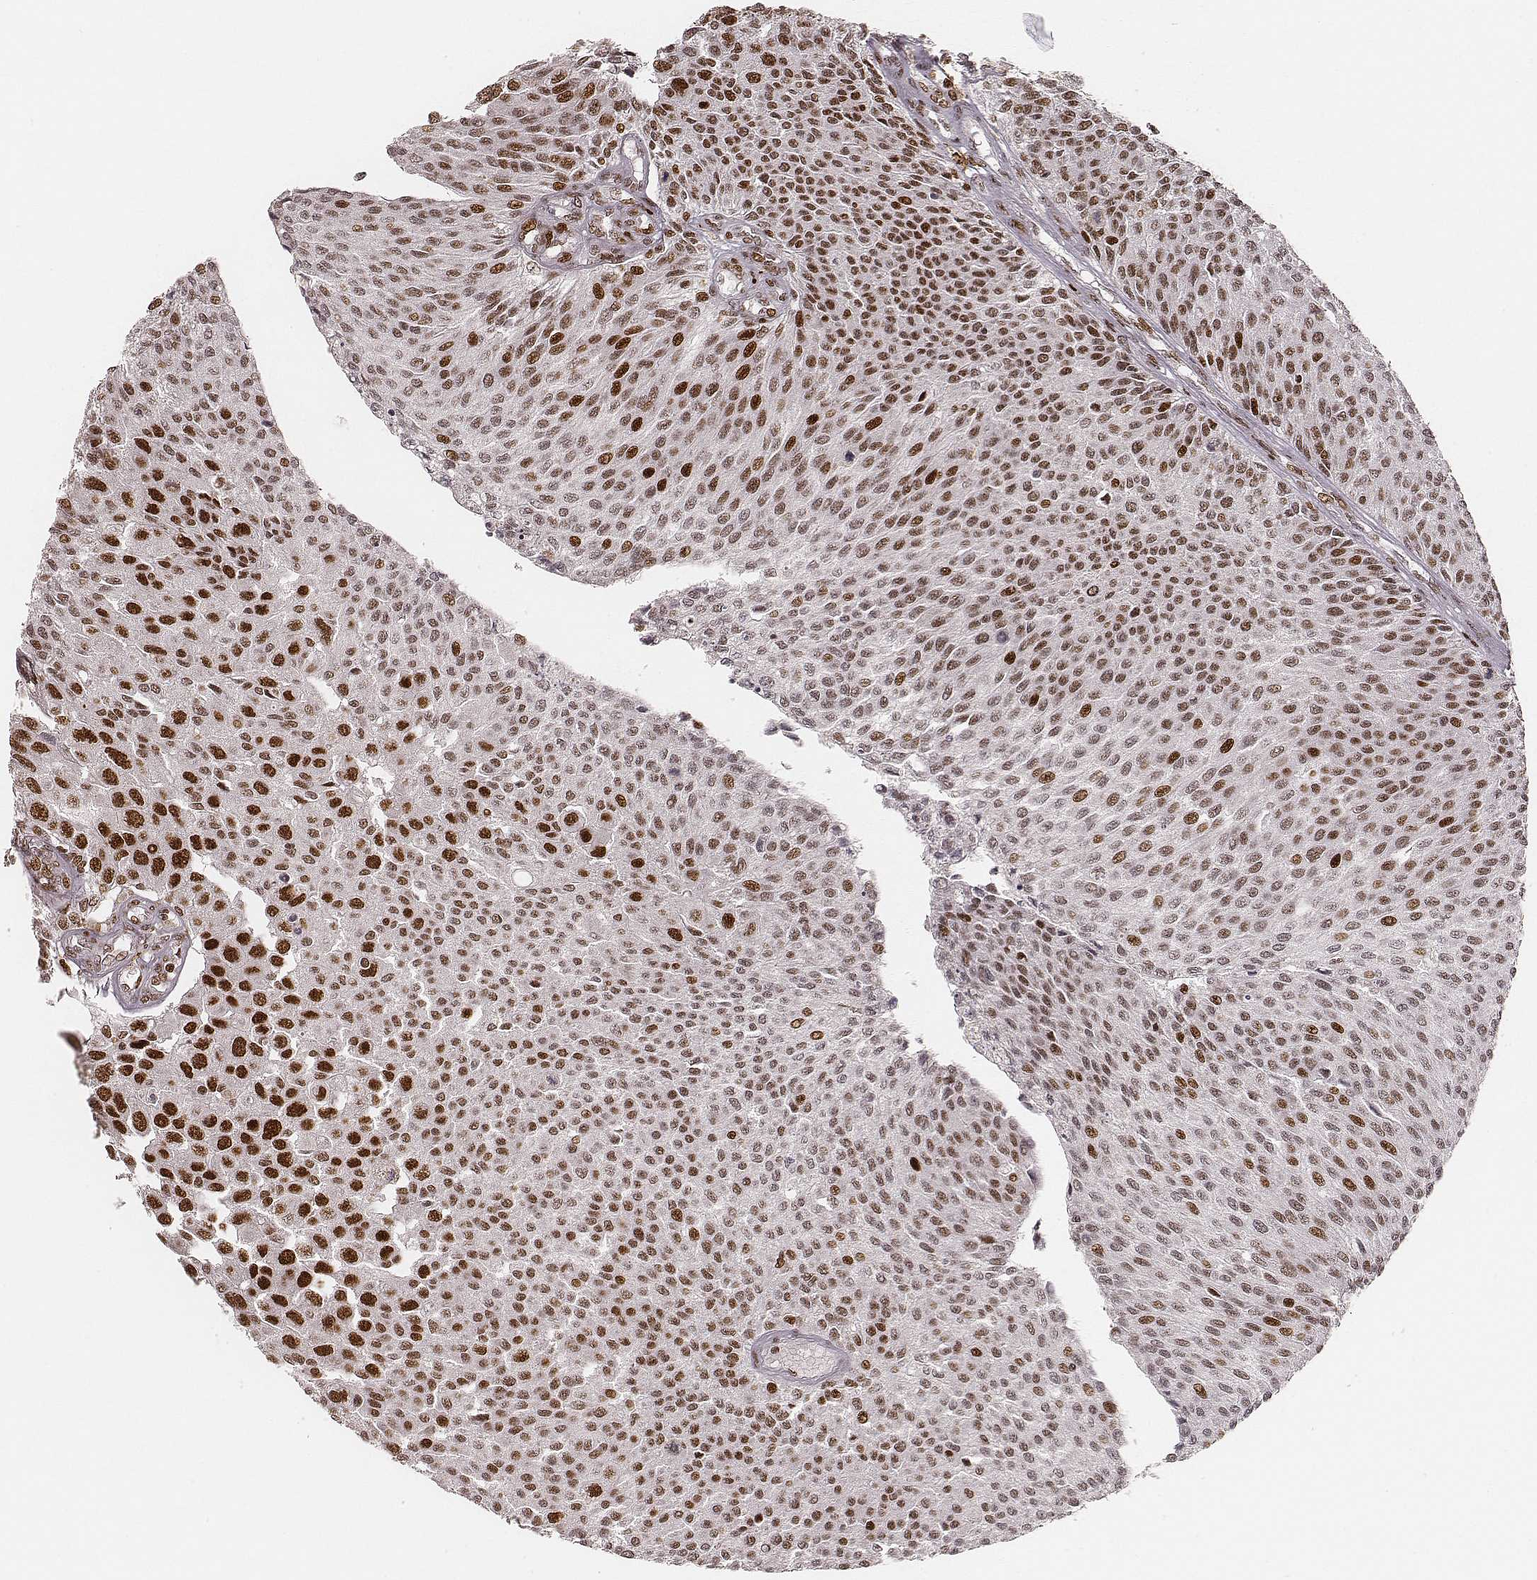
{"staining": {"intensity": "strong", "quantity": ">75%", "location": "nuclear"}, "tissue": "urothelial cancer", "cell_type": "Tumor cells", "image_type": "cancer", "snomed": [{"axis": "morphology", "description": "Urothelial carcinoma, NOS"}, {"axis": "topography", "description": "Urinary bladder"}], "caption": "Immunohistochemistry of urothelial cancer shows high levels of strong nuclear positivity in approximately >75% of tumor cells.", "gene": "HNRNPC", "patient": {"sex": "male", "age": 55}}